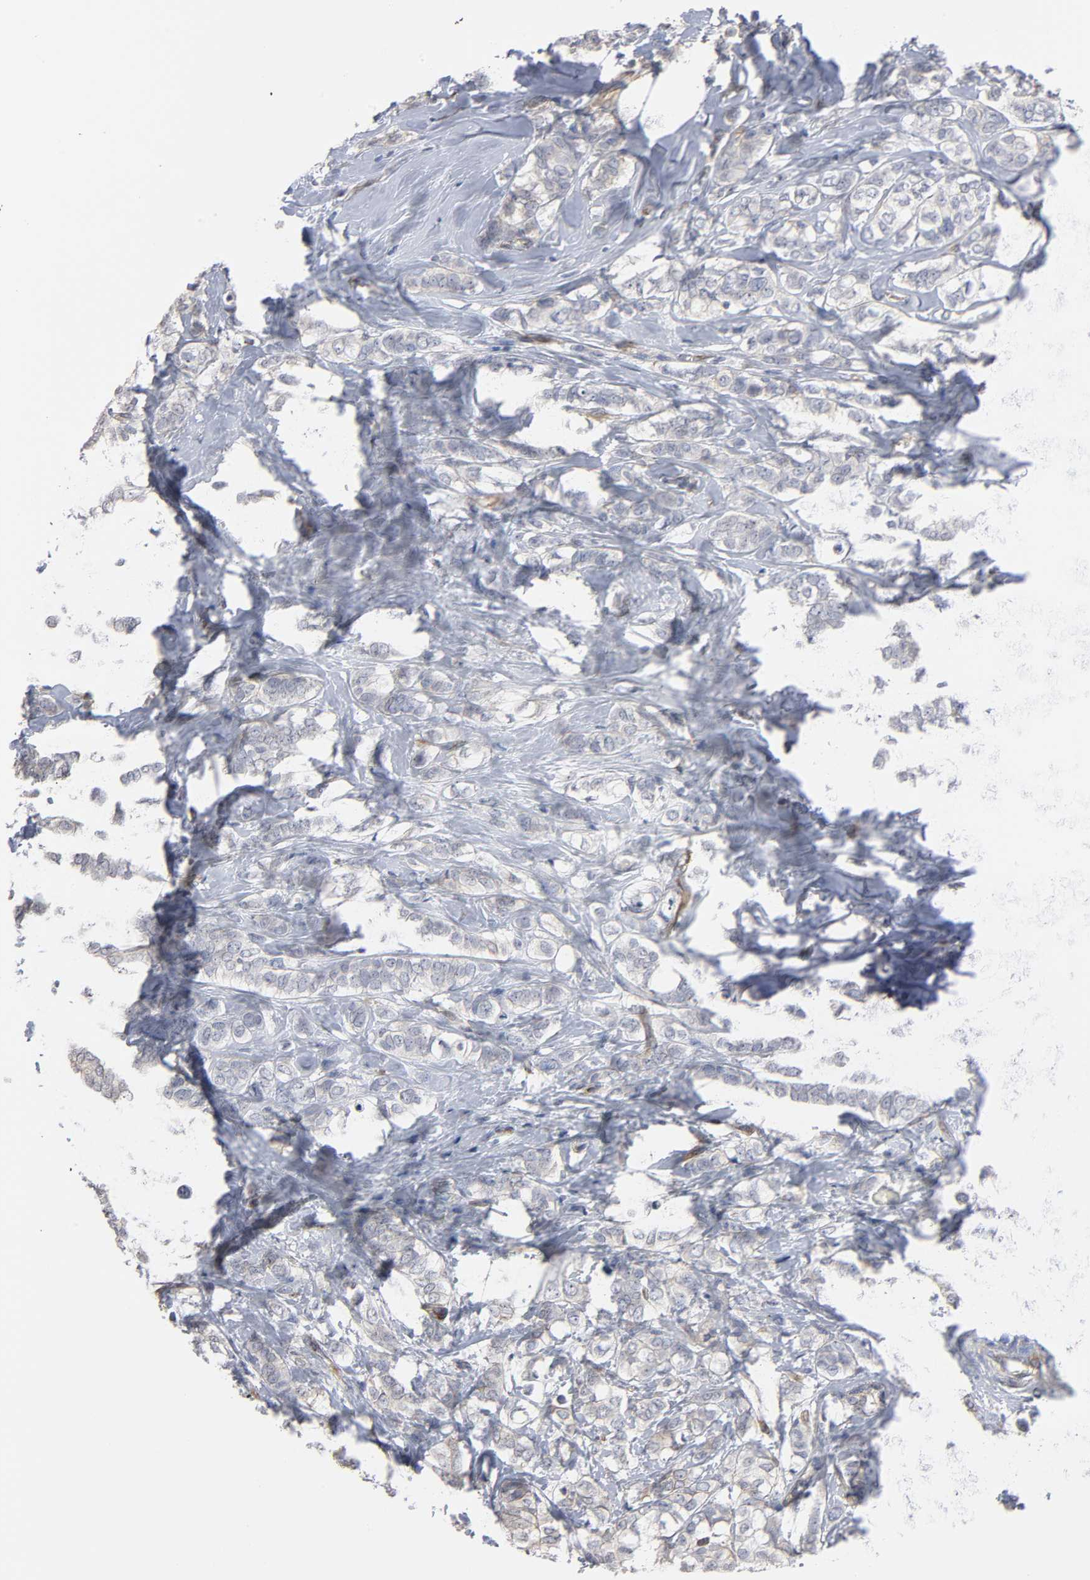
{"staining": {"intensity": "negative", "quantity": "none", "location": "none"}, "tissue": "breast cancer", "cell_type": "Tumor cells", "image_type": "cancer", "snomed": [{"axis": "morphology", "description": "Lobular carcinoma"}, {"axis": "topography", "description": "Breast"}], "caption": "DAB immunohistochemical staining of breast lobular carcinoma reveals no significant expression in tumor cells.", "gene": "SPTAN1", "patient": {"sex": "female", "age": 60}}